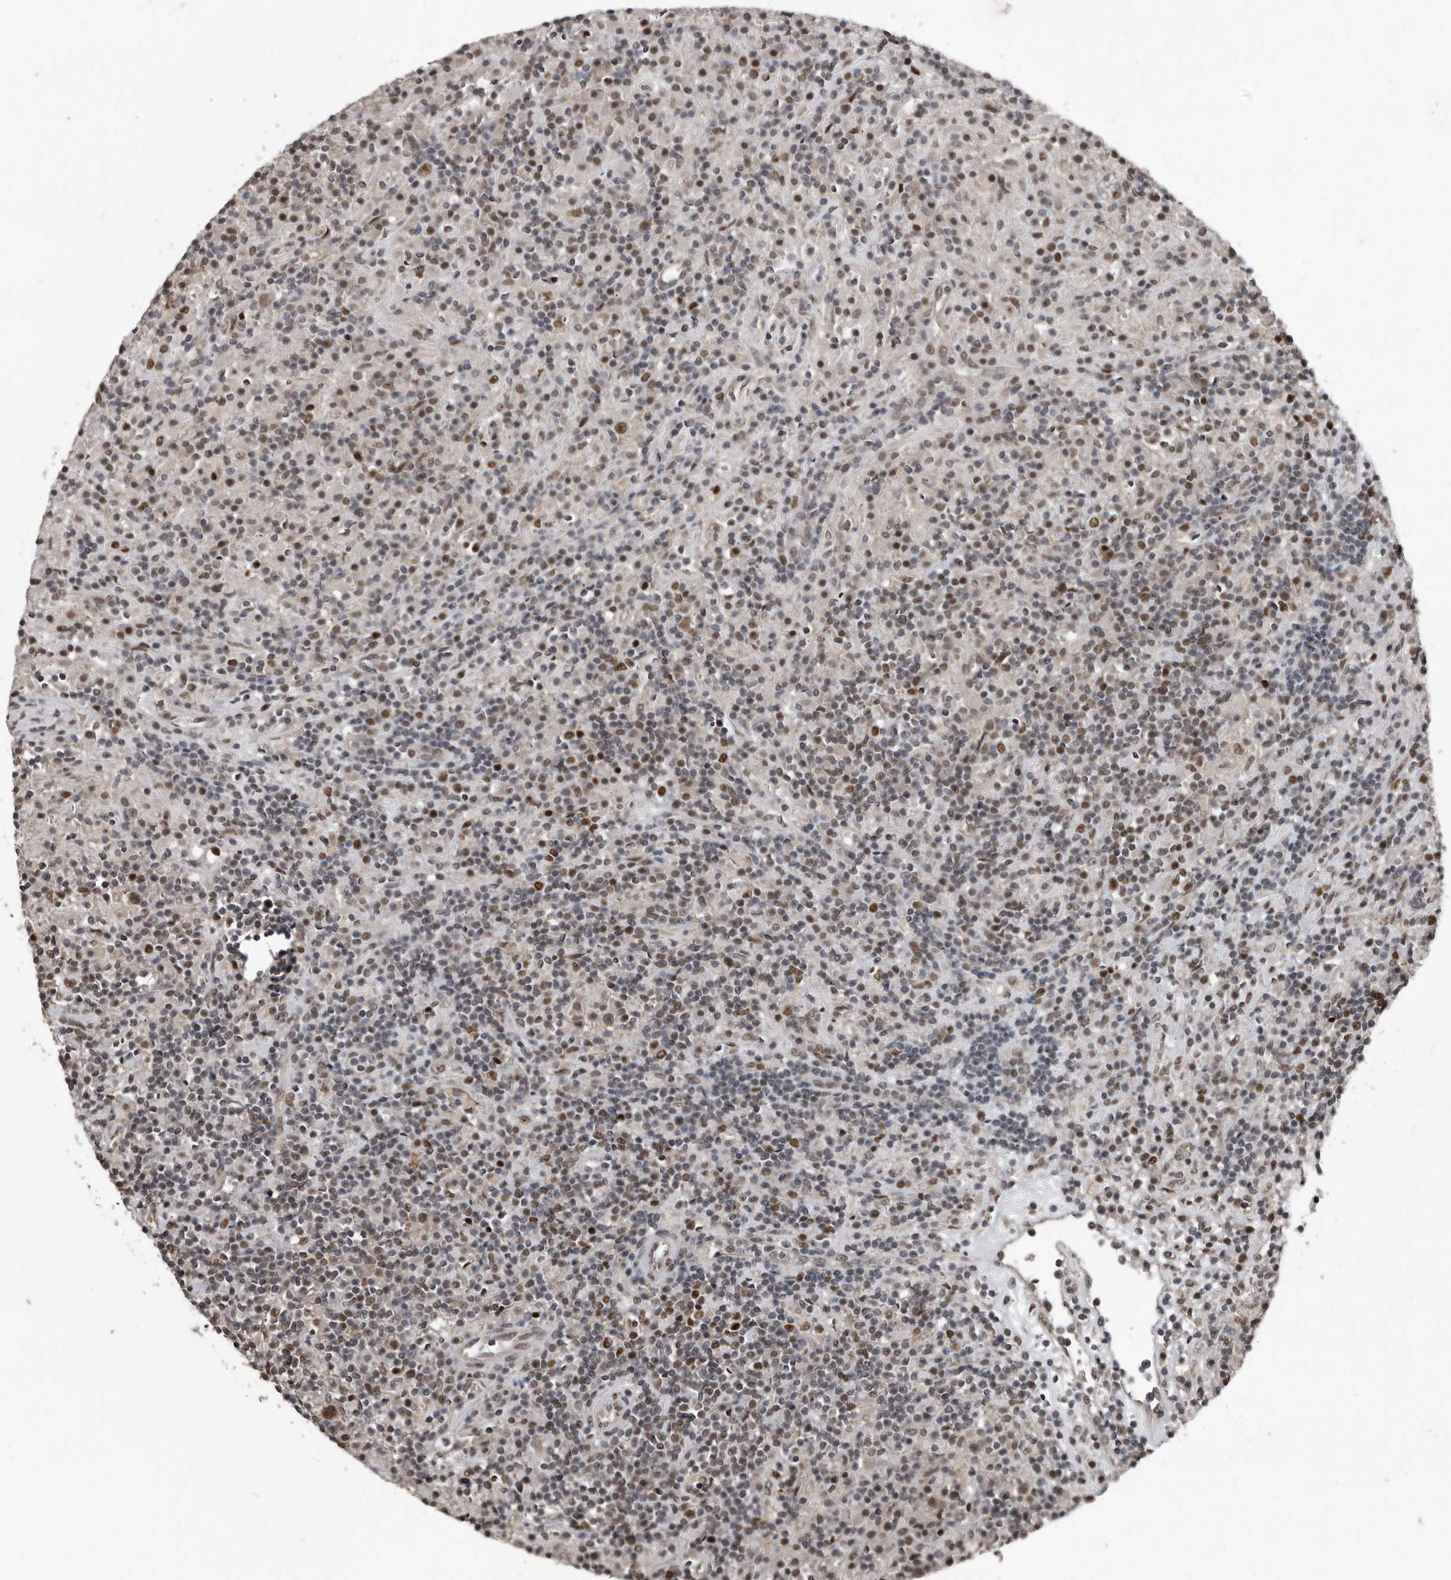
{"staining": {"intensity": "moderate", "quantity": ">75%", "location": "nuclear"}, "tissue": "lymphoma", "cell_type": "Tumor cells", "image_type": "cancer", "snomed": [{"axis": "morphology", "description": "Hodgkin's disease, NOS"}, {"axis": "topography", "description": "Lymph node"}], "caption": "Lymphoma tissue demonstrates moderate nuclear positivity in approximately >75% of tumor cells Using DAB (brown) and hematoxylin (blue) stains, captured at high magnification using brightfield microscopy.", "gene": "CHD1L", "patient": {"sex": "male", "age": 70}}